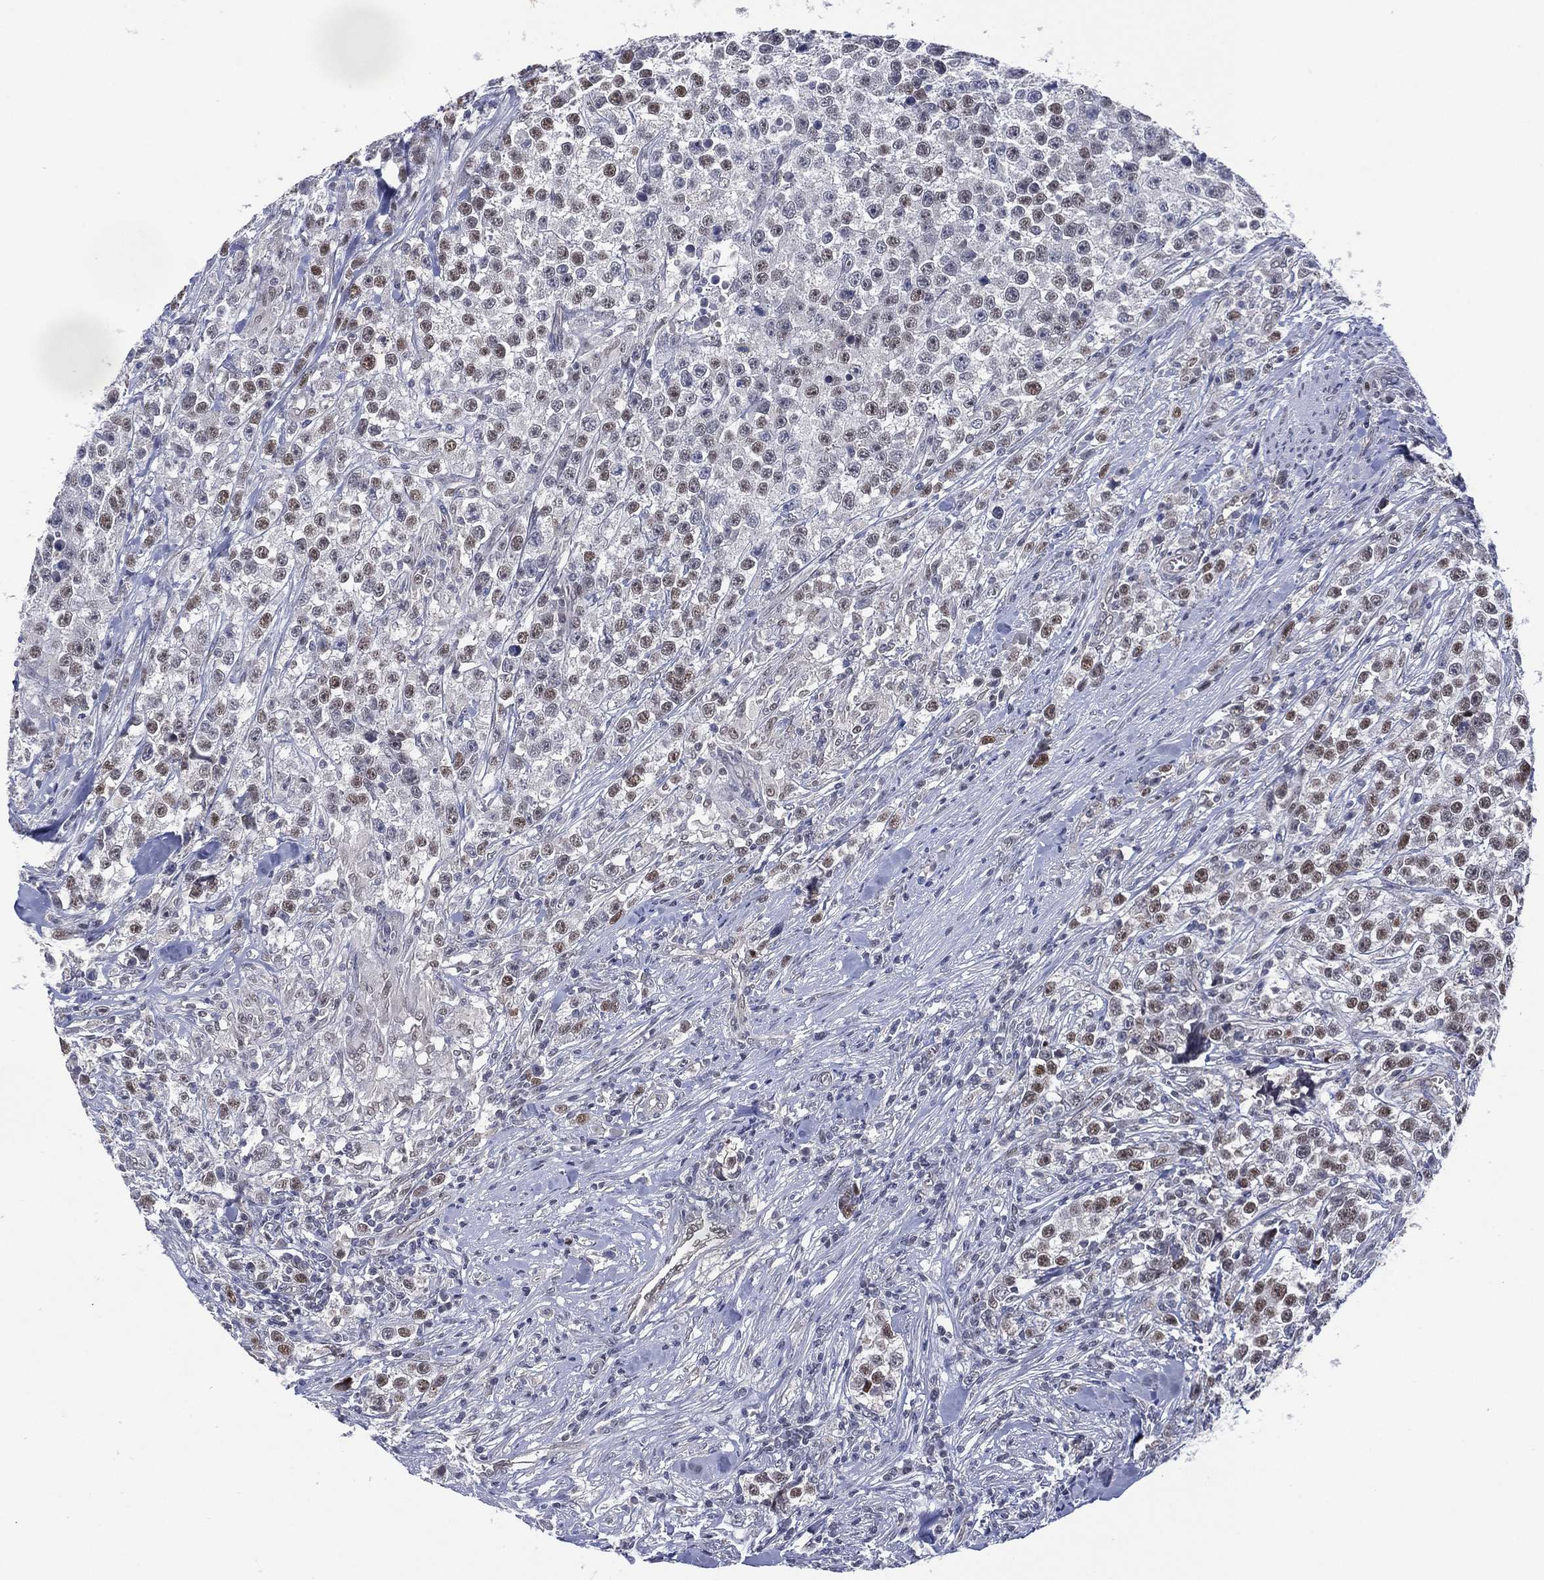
{"staining": {"intensity": "moderate", "quantity": "25%-75%", "location": "nuclear"}, "tissue": "testis cancer", "cell_type": "Tumor cells", "image_type": "cancer", "snomed": [{"axis": "morphology", "description": "Seminoma, NOS"}, {"axis": "topography", "description": "Testis"}], "caption": "A medium amount of moderate nuclear staining is appreciated in approximately 25%-75% of tumor cells in testis cancer tissue.", "gene": "GSE1", "patient": {"sex": "male", "age": 59}}